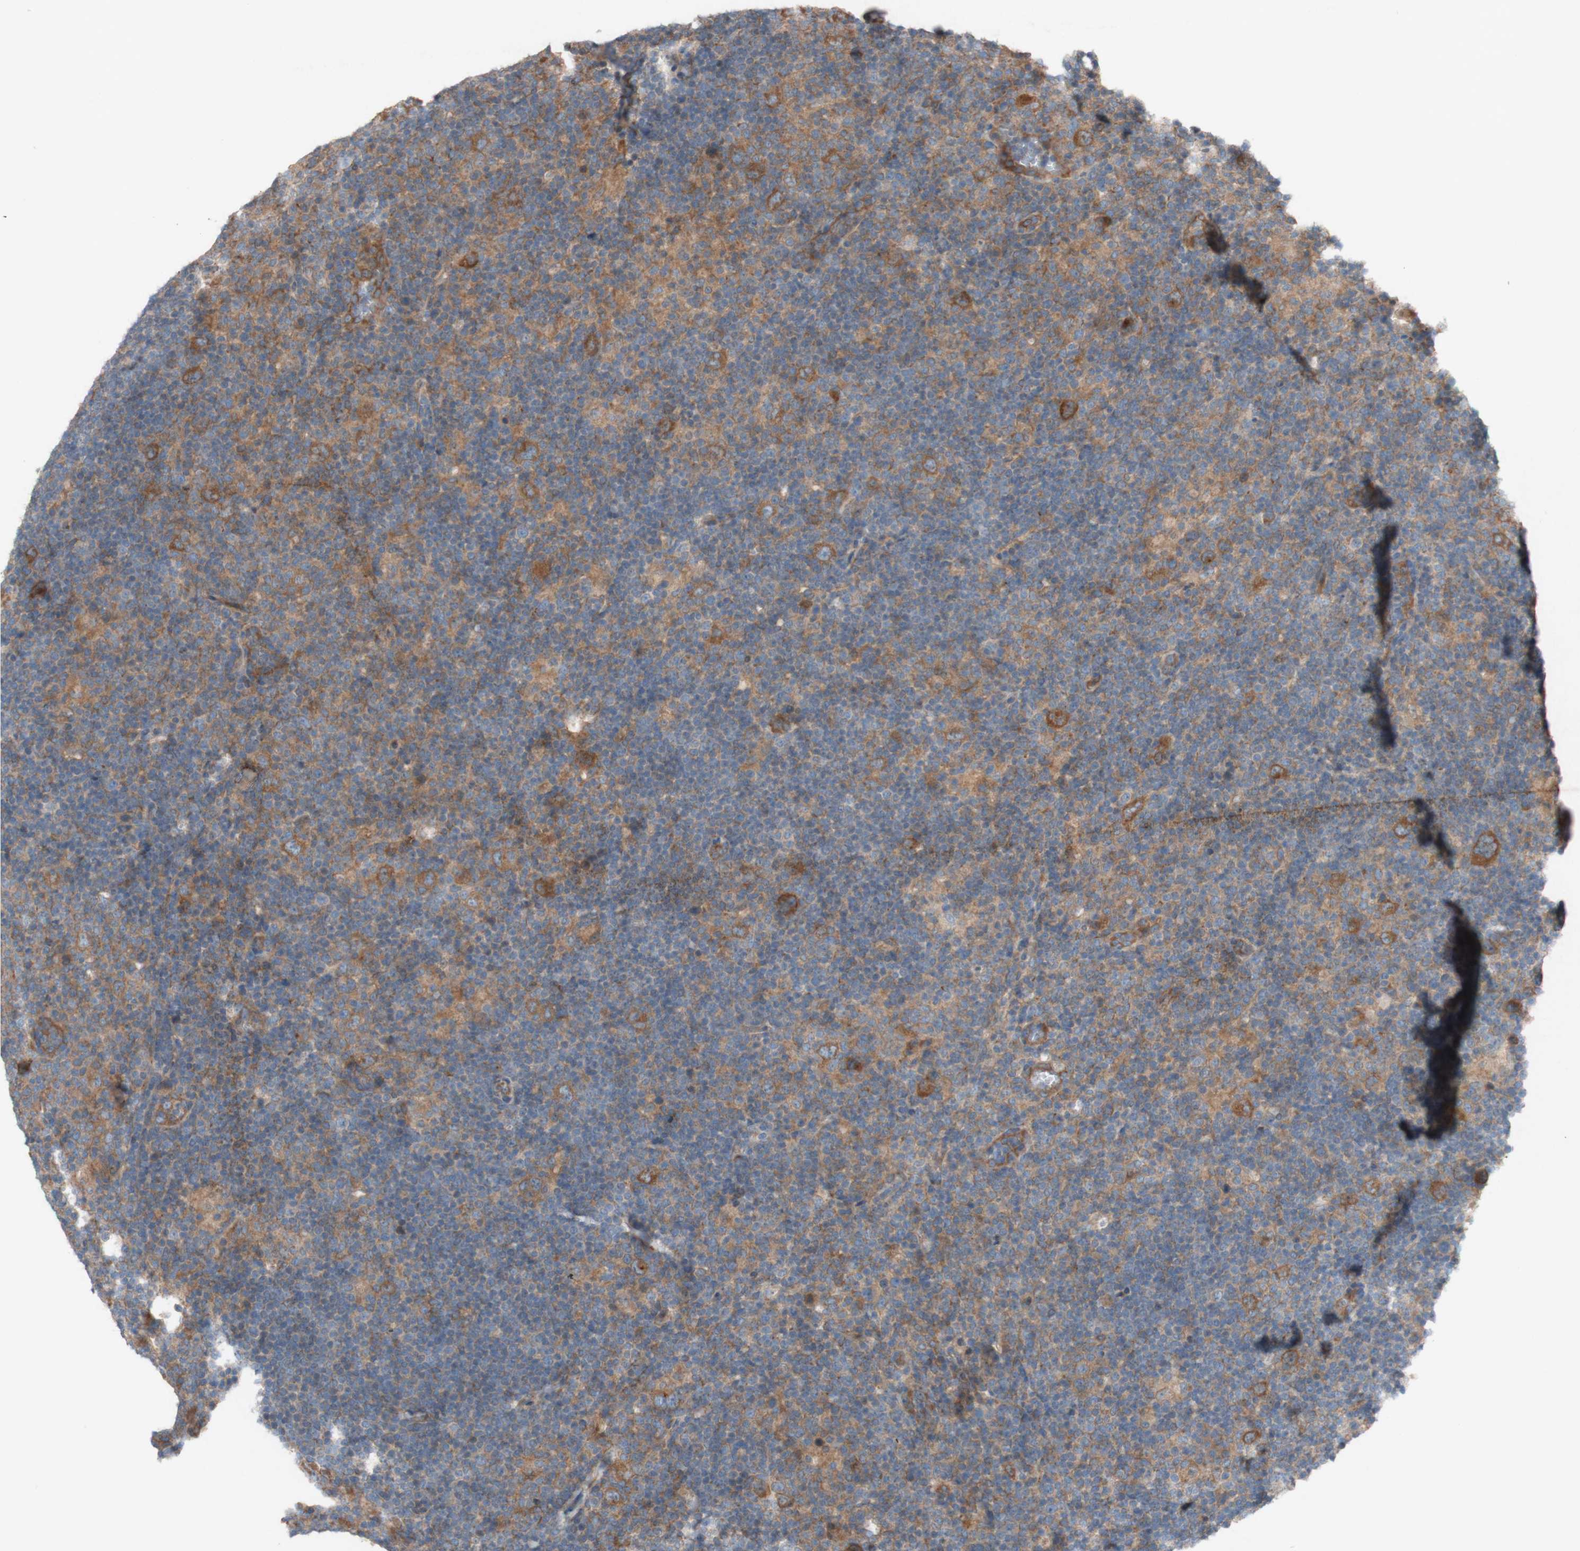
{"staining": {"intensity": "moderate", "quantity": ">75%", "location": "cytoplasmic/membranous"}, "tissue": "lymphoma", "cell_type": "Tumor cells", "image_type": "cancer", "snomed": [{"axis": "morphology", "description": "Hodgkin's disease, NOS"}, {"axis": "topography", "description": "Lymph node"}], "caption": "The photomicrograph demonstrates immunohistochemical staining of Hodgkin's disease. There is moderate cytoplasmic/membranous expression is present in approximately >75% of tumor cells.", "gene": "TST", "patient": {"sex": "female", "age": 57}}